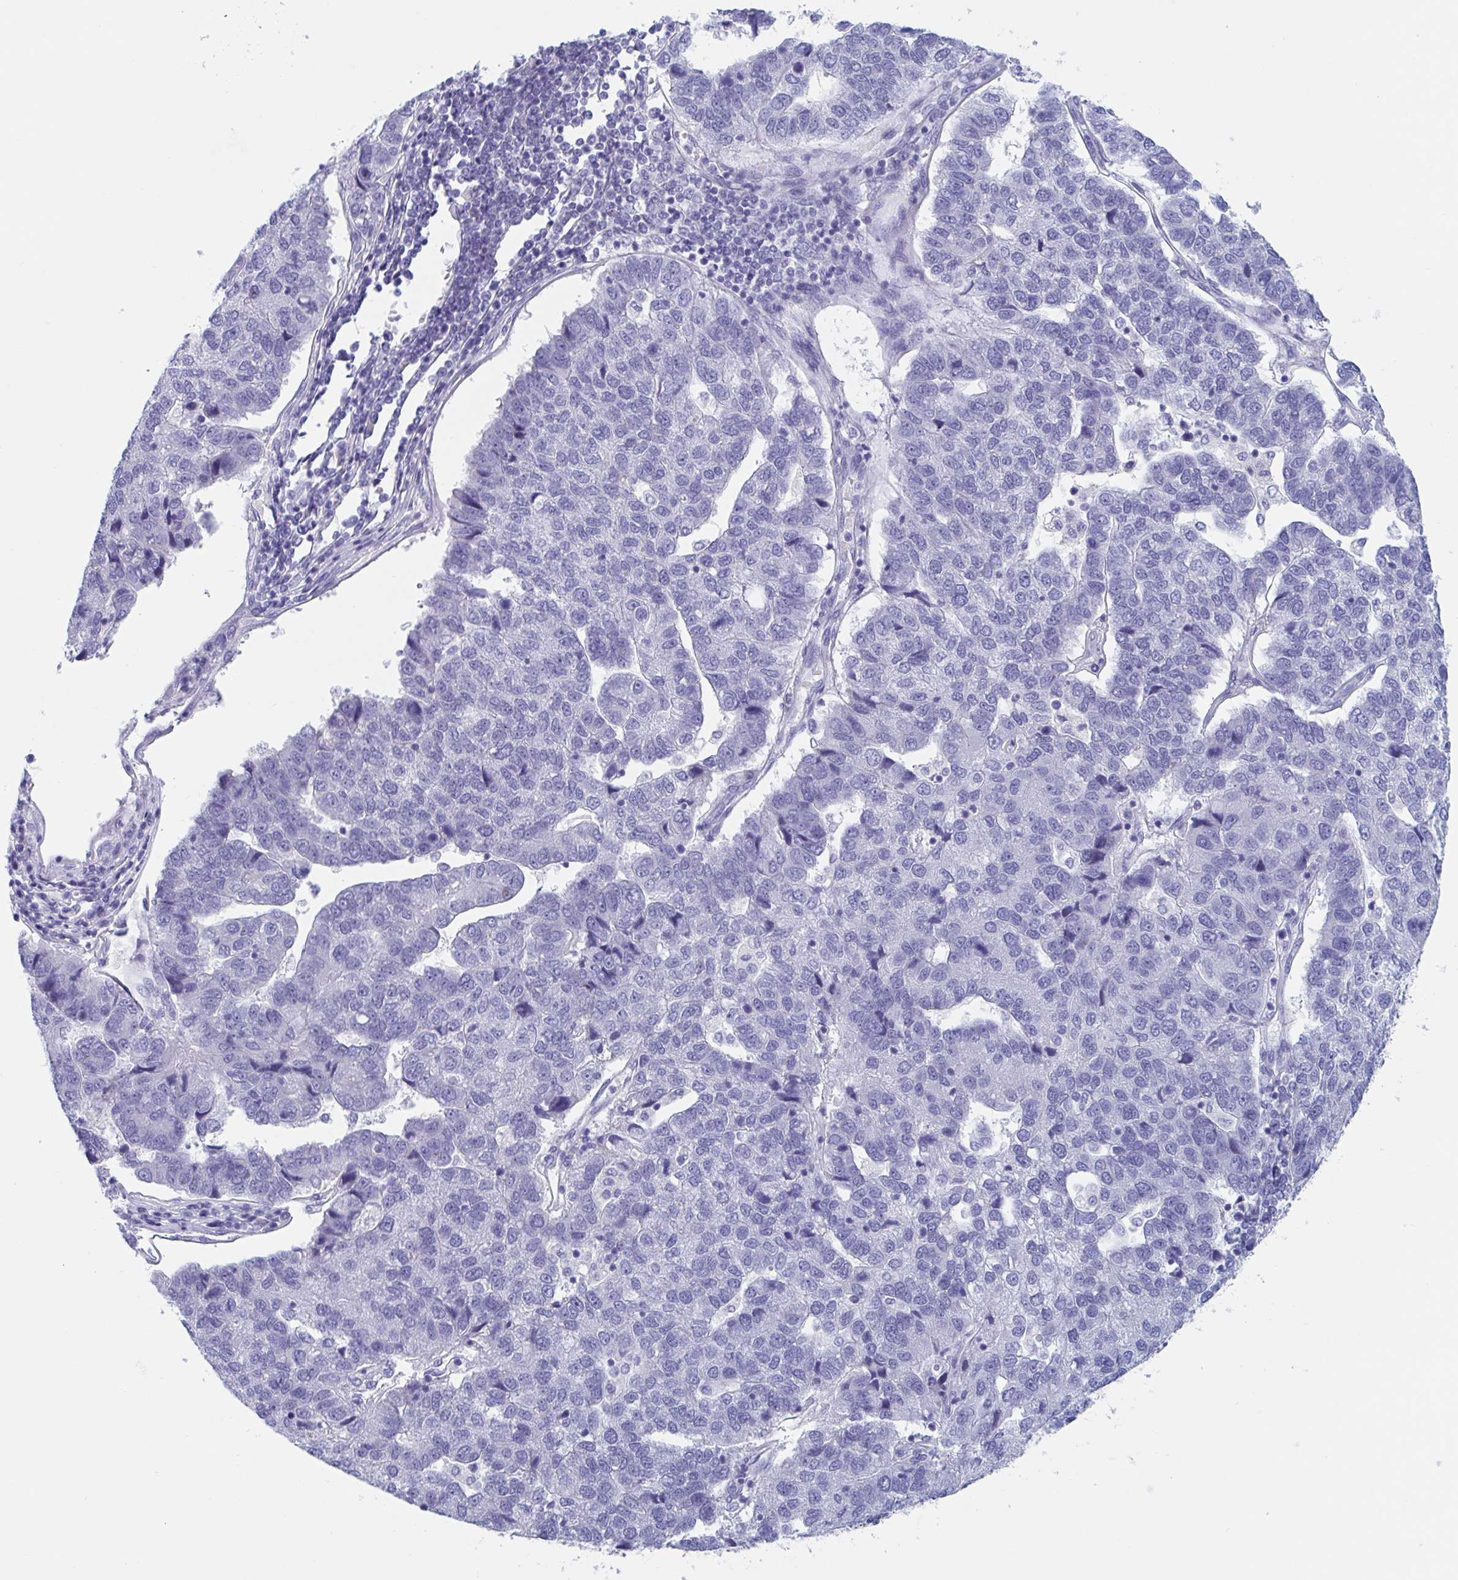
{"staining": {"intensity": "negative", "quantity": "none", "location": "none"}, "tissue": "pancreatic cancer", "cell_type": "Tumor cells", "image_type": "cancer", "snomed": [{"axis": "morphology", "description": "Adenocarcinoma, NOS"}, {"axis": "topography", "description": "Pancreas"}], "caption": "Immunohistochemistry (IHC) of adenocarcinoma (pancreatic) demonstrates no expression in tumor cells.", "gene": "DPEP3", "patient": {"sex": "female", "age": 61}}